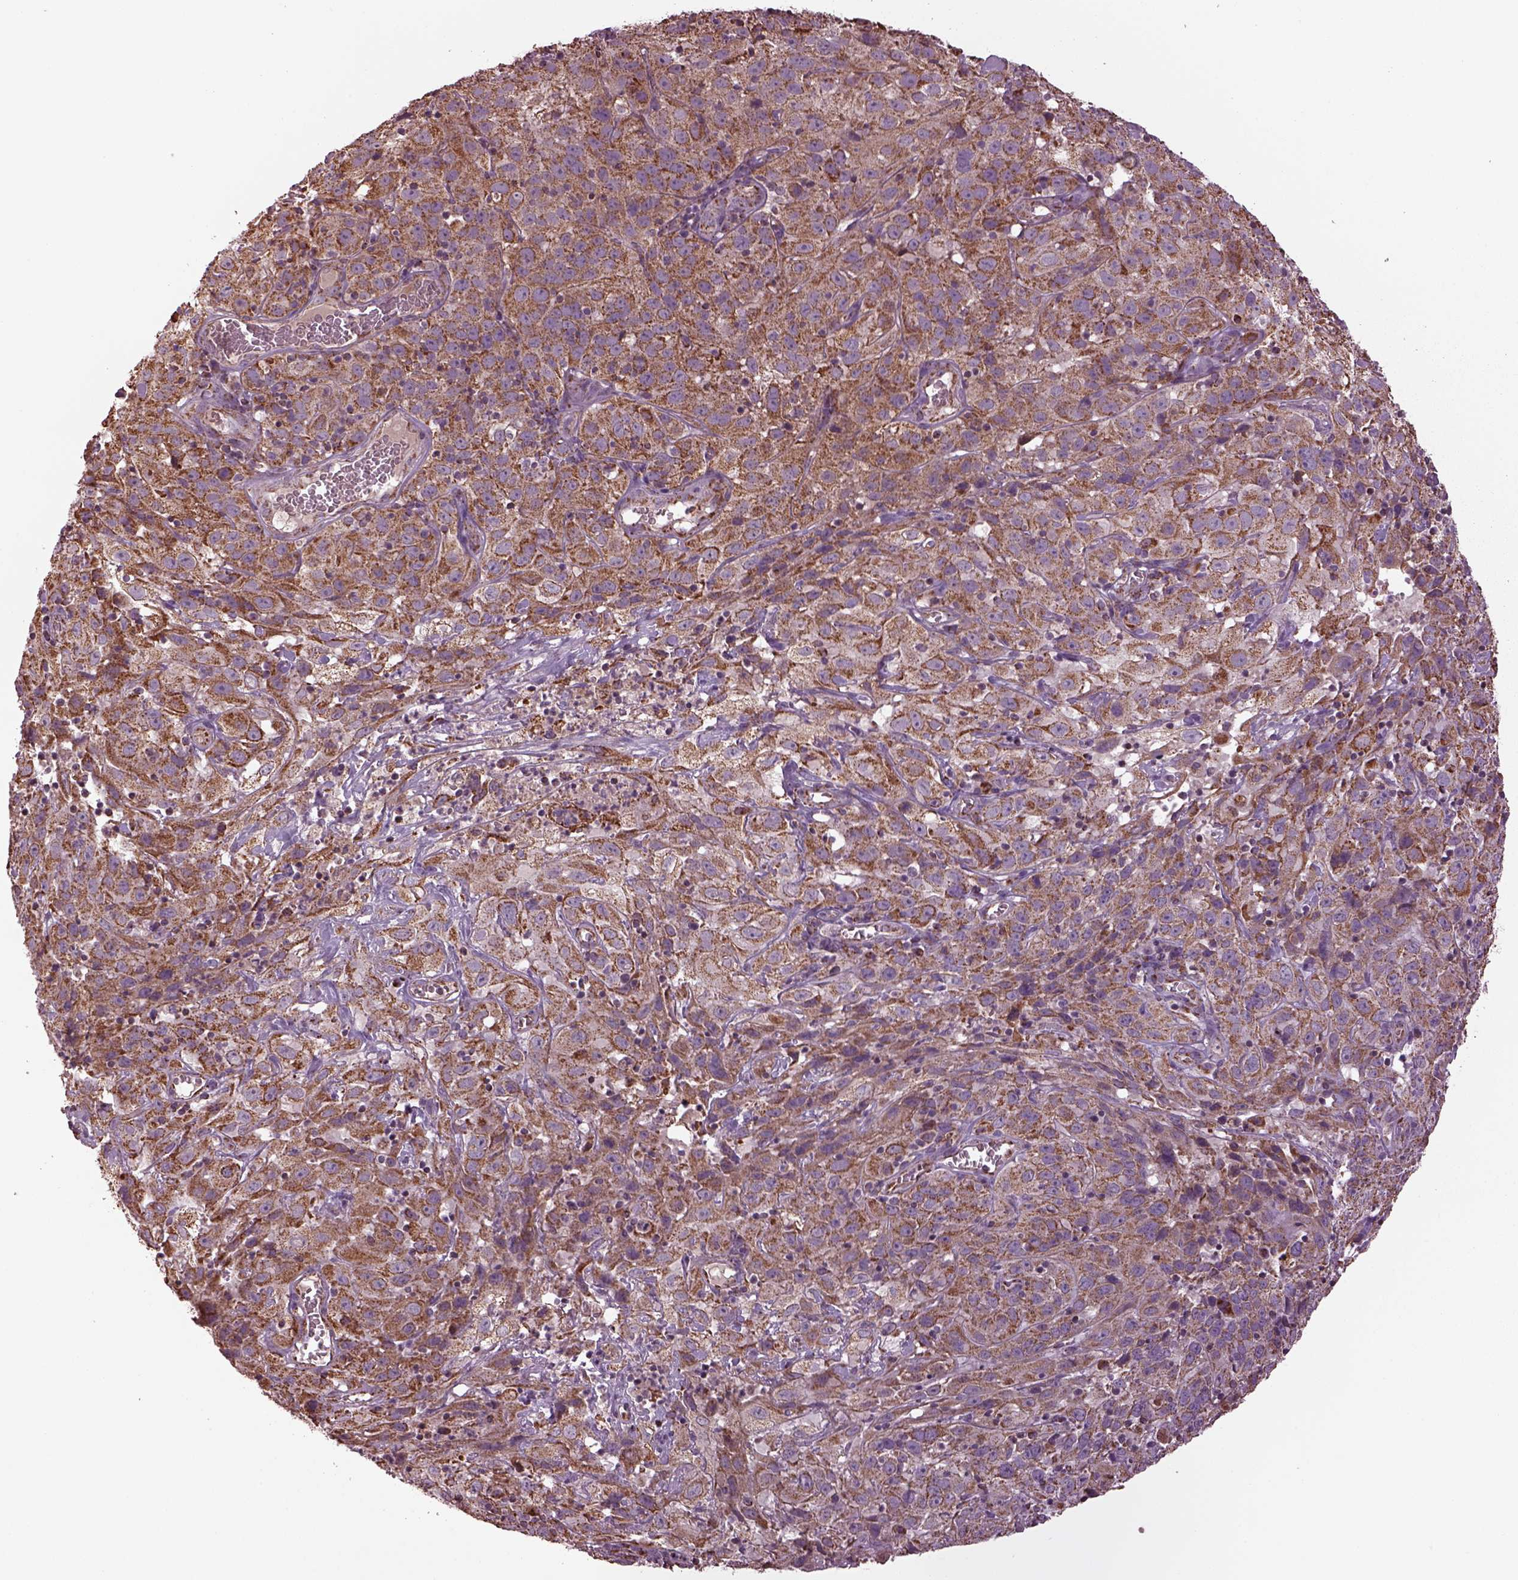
{"staining": {"intensity": "moderate", "quantity": "25%-75%", "location": "cytoplasmic/membranous"}, "tissue": "cervical cancer", "cell_type": "Tumor cells", "image_type": "cancer", "snomed": [{"axis": "morphology", "description": "Squamous cell carcinoma, NOS"}, {"axis": "topography", "description": "Cervix"}], "caption": "The photomicrograph shows immunohistochemical staining of squamous cell carcinoma (cervical). There is moderate cytoplasmic/membranous expression is identified in approximately 25%-75% of tumor cells. (Brightfield microscopy of DAB IHC at high magnification).", "gene": "TMEM254", "patient": {"sex": "female", "age": 32}}